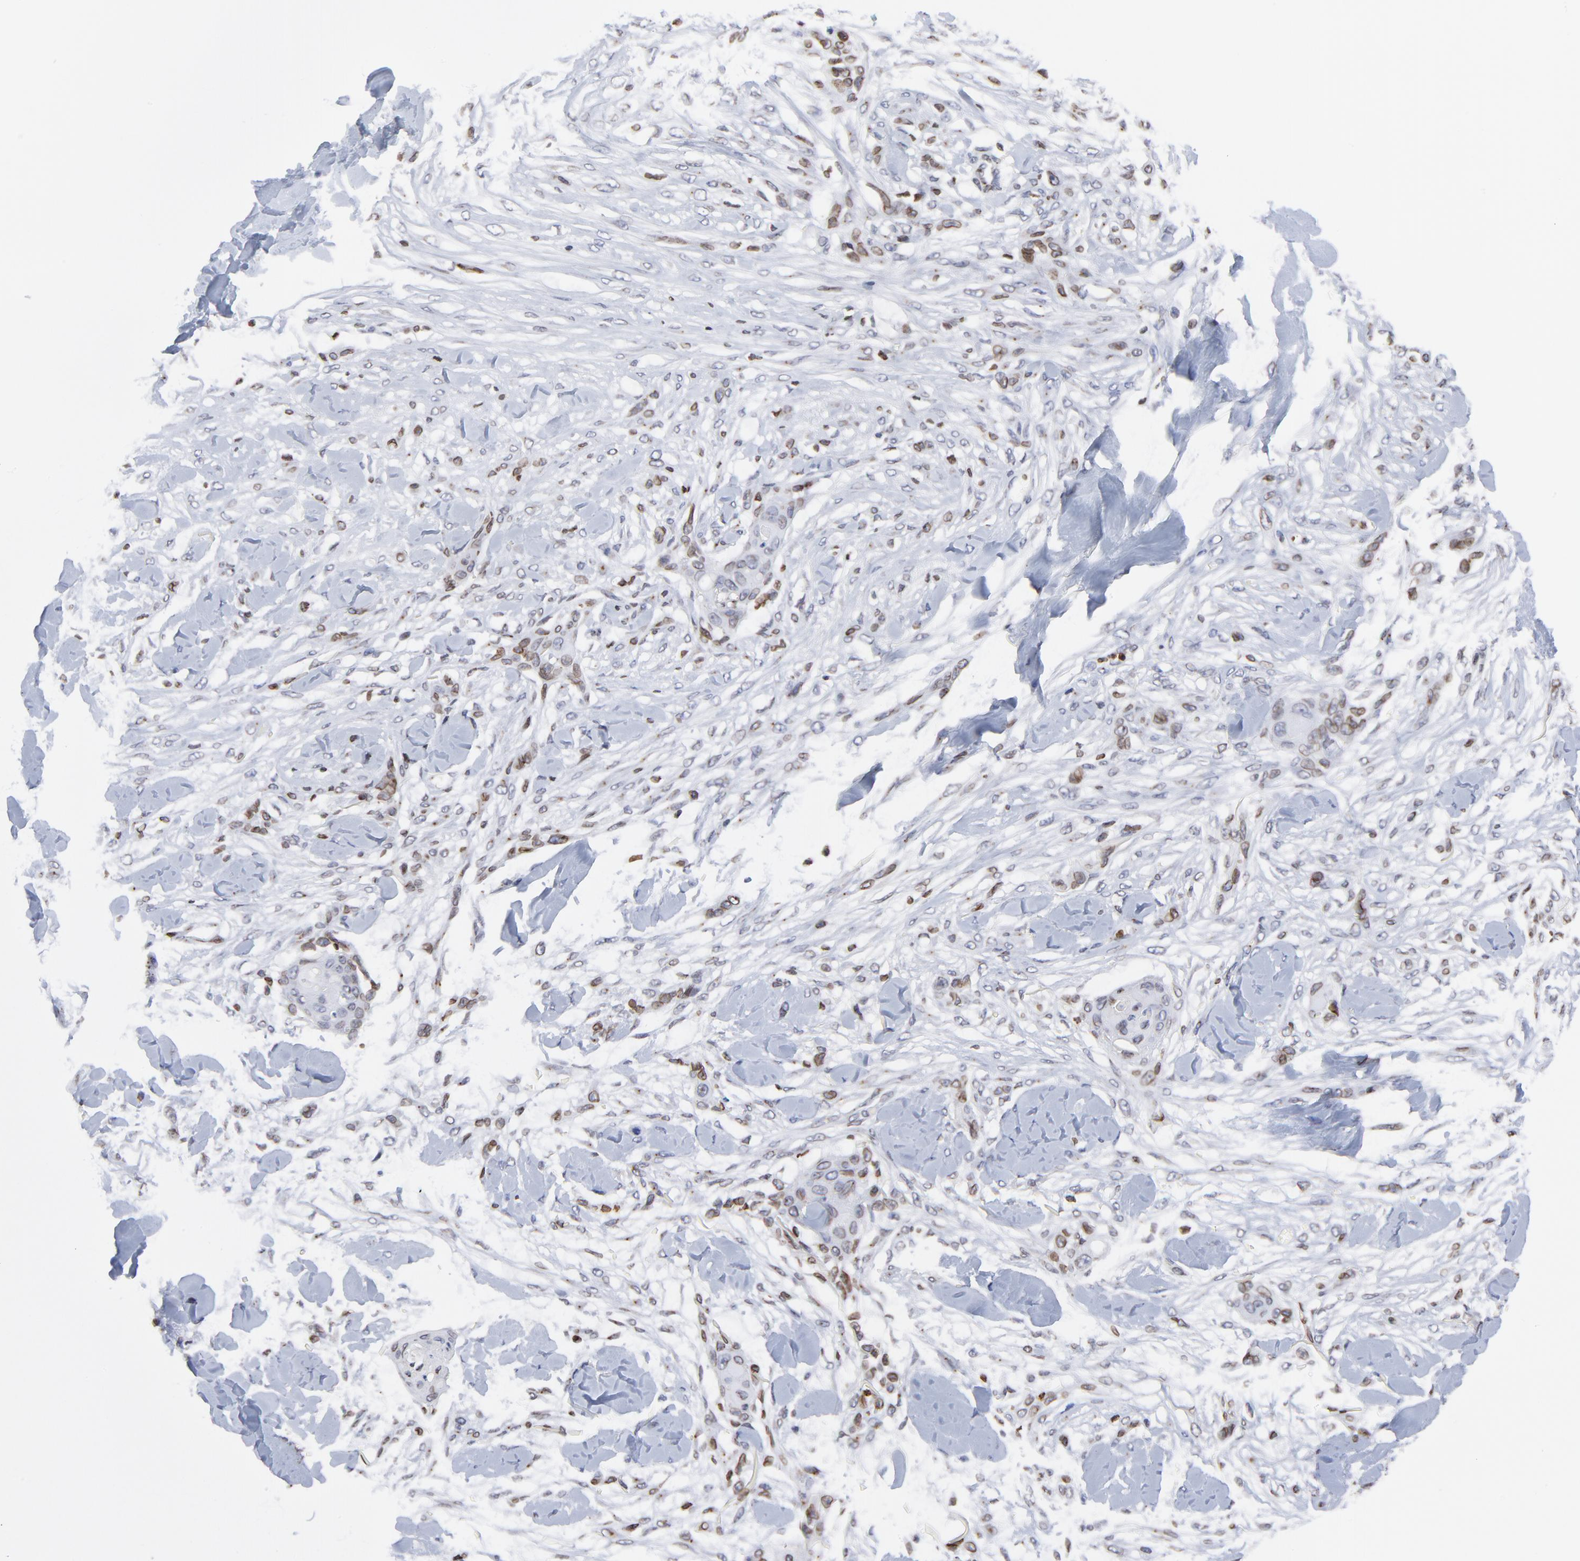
{"staining": {"intensity": "weak", "quantity": ">75%", "location": "cytoplasmic/membranous,nuclear"}, "tissue": "skin cancer", "cell_type": "Tumor cells", "image_type": "cancer", "snomed": [{"axis": "morphology", "description": "Squamous cell carcinoma, NOS"}, {"axis": "topography", "description": "Skin"}], "caption": "Protein expression analysis of squamous cell carcinoma (skin) shows weak cytoplasmic/membranous and nuclear staining in about >75% of tumor cells. (IHC, brightfield microscopy, high magnification).", "gene": "THAP7", "patient": {"sex": "female", "age": 59}}